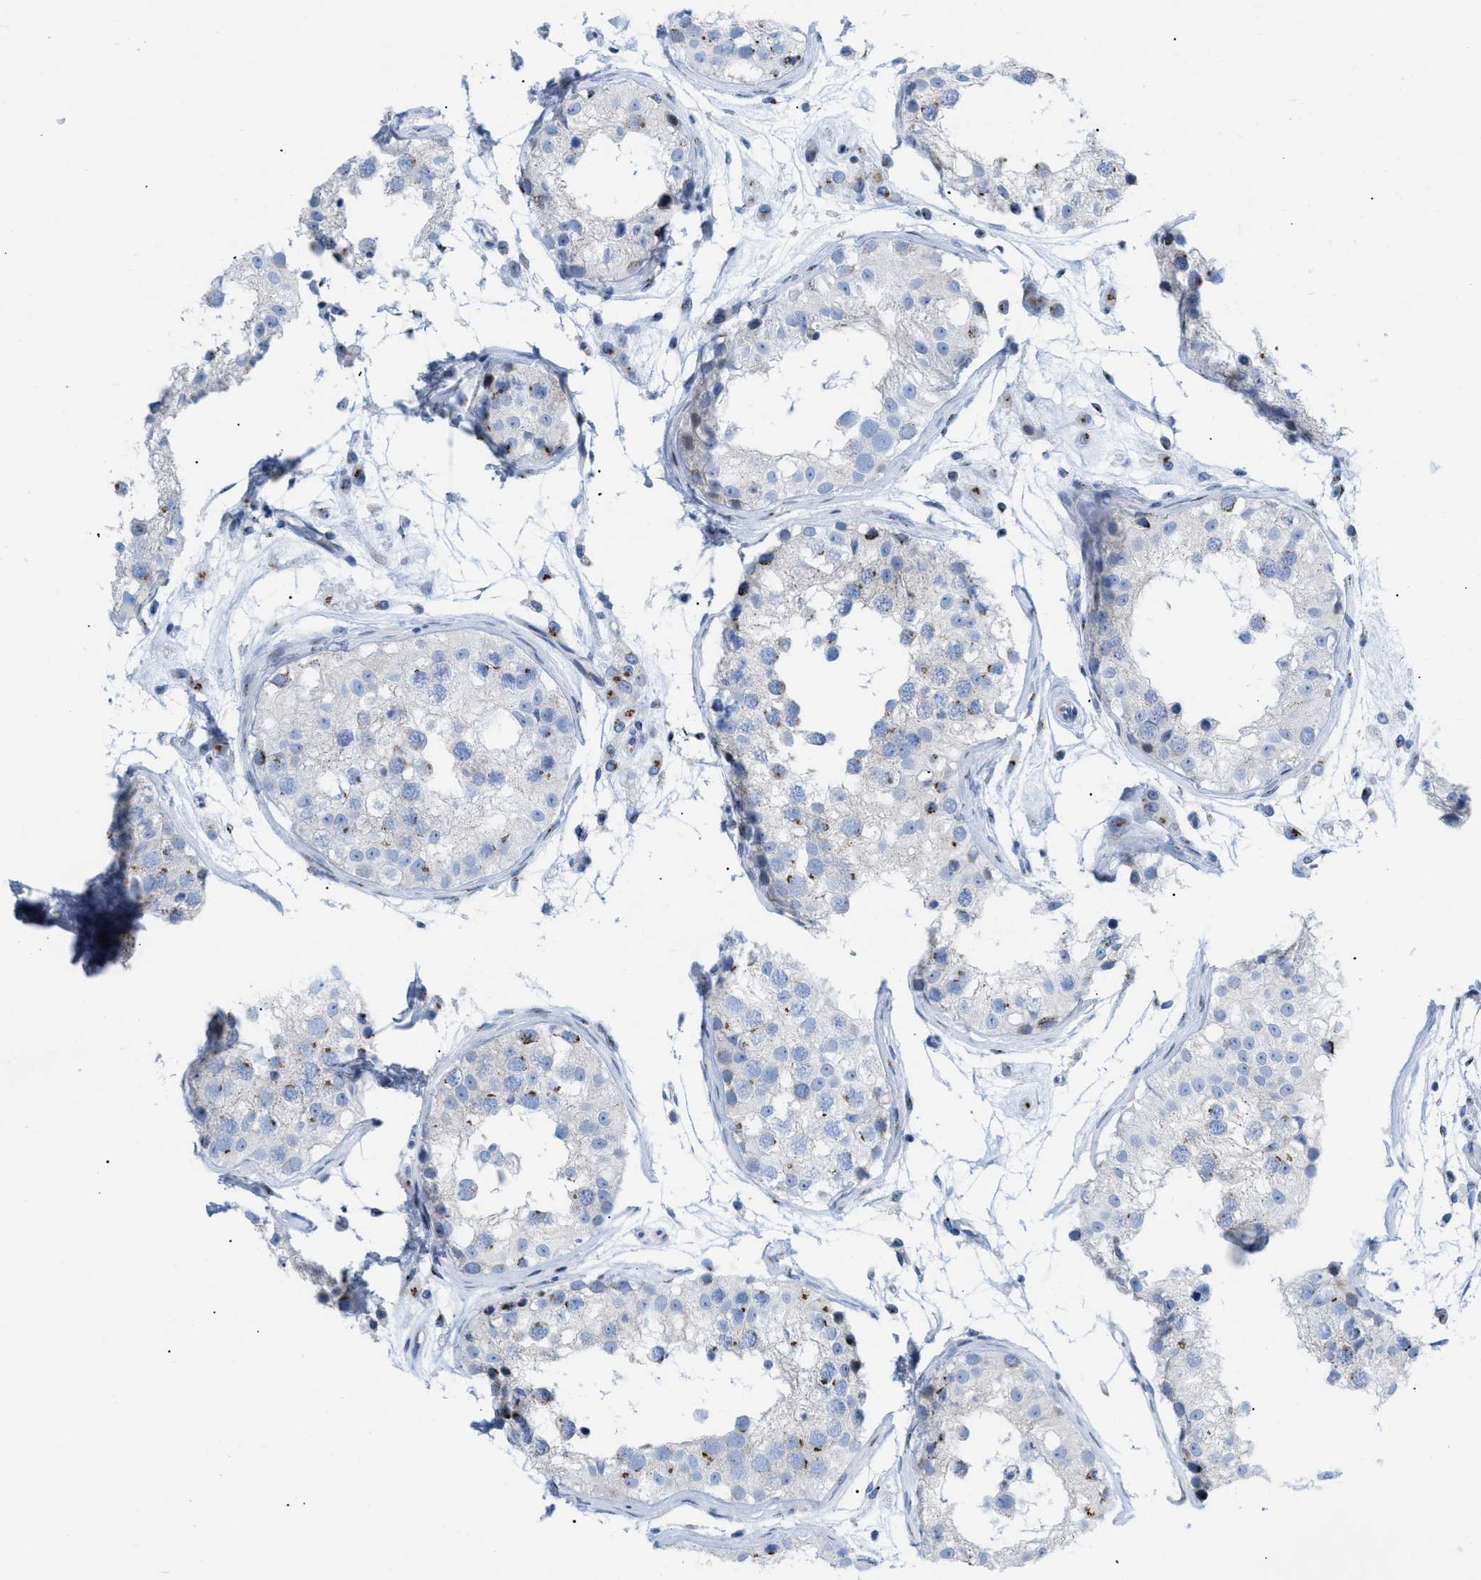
{"staining": {"intensity": "strong", "quantity": "<25%", "location": "cytoplasmic/membranous"}, "tissue": "testis", "cell_type": "Cells in seminiferous ducts", "image_type": "normal", "snomed": [{"axis": "morphology", "description": "Normal tissue, NOS"}, {"axis": "morphology", "description": "Adenocarcinoma, metastatic, NOS"}, {"axis": "topography", "description": "Testis"}], "caption": "Cells in seminiferous ducts exhibit medium levels of strong cytoplasmic/membranous staining in about <25% of cells in benign human testis. The staining was performed using DAB (3,3'-diaminobenzidine) to visualize the protein expression in brown, while the nuclei were stained in blue with hematoxylin (Magnification: 20x).", "gene": "TMEM17", "patient": {"sex": "male", "age": 26}}